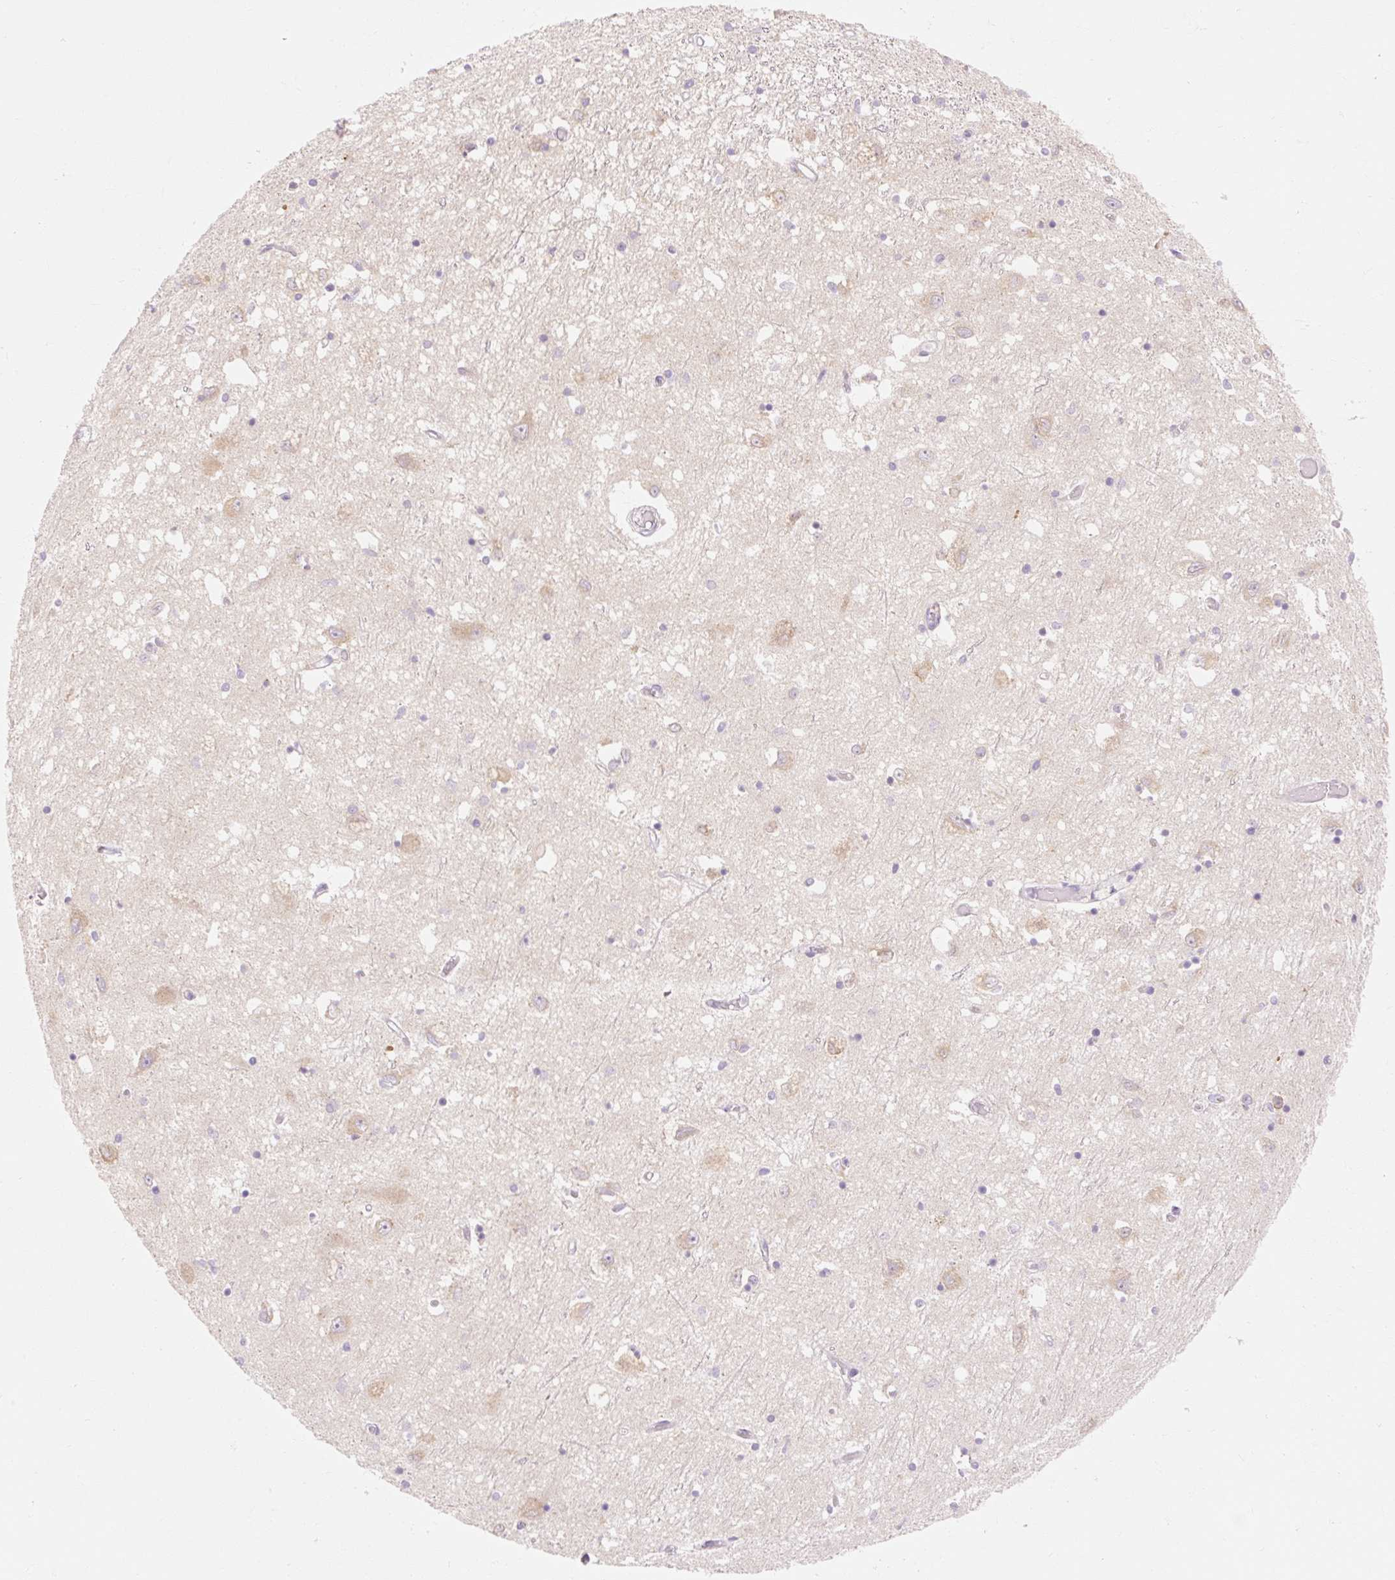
{"staining": {"intensity": "negative", "quantity": "none", "location": "none"}, "tissue": "caudate", "cell_type": "Glial cells", "image_type": "normal", "snomed": [{"axis": "morphology", "description": "Normal tissue, NOS"}, {"axis": "topography", "description": "Lateral ventricle wall"}], "caption": "This is an immunohistochemistry micrograph of unremarkable caudate. There is no staining in glial cells.", "gene": "MYO1D", "patient": {"sex": "male", "age": 70}}